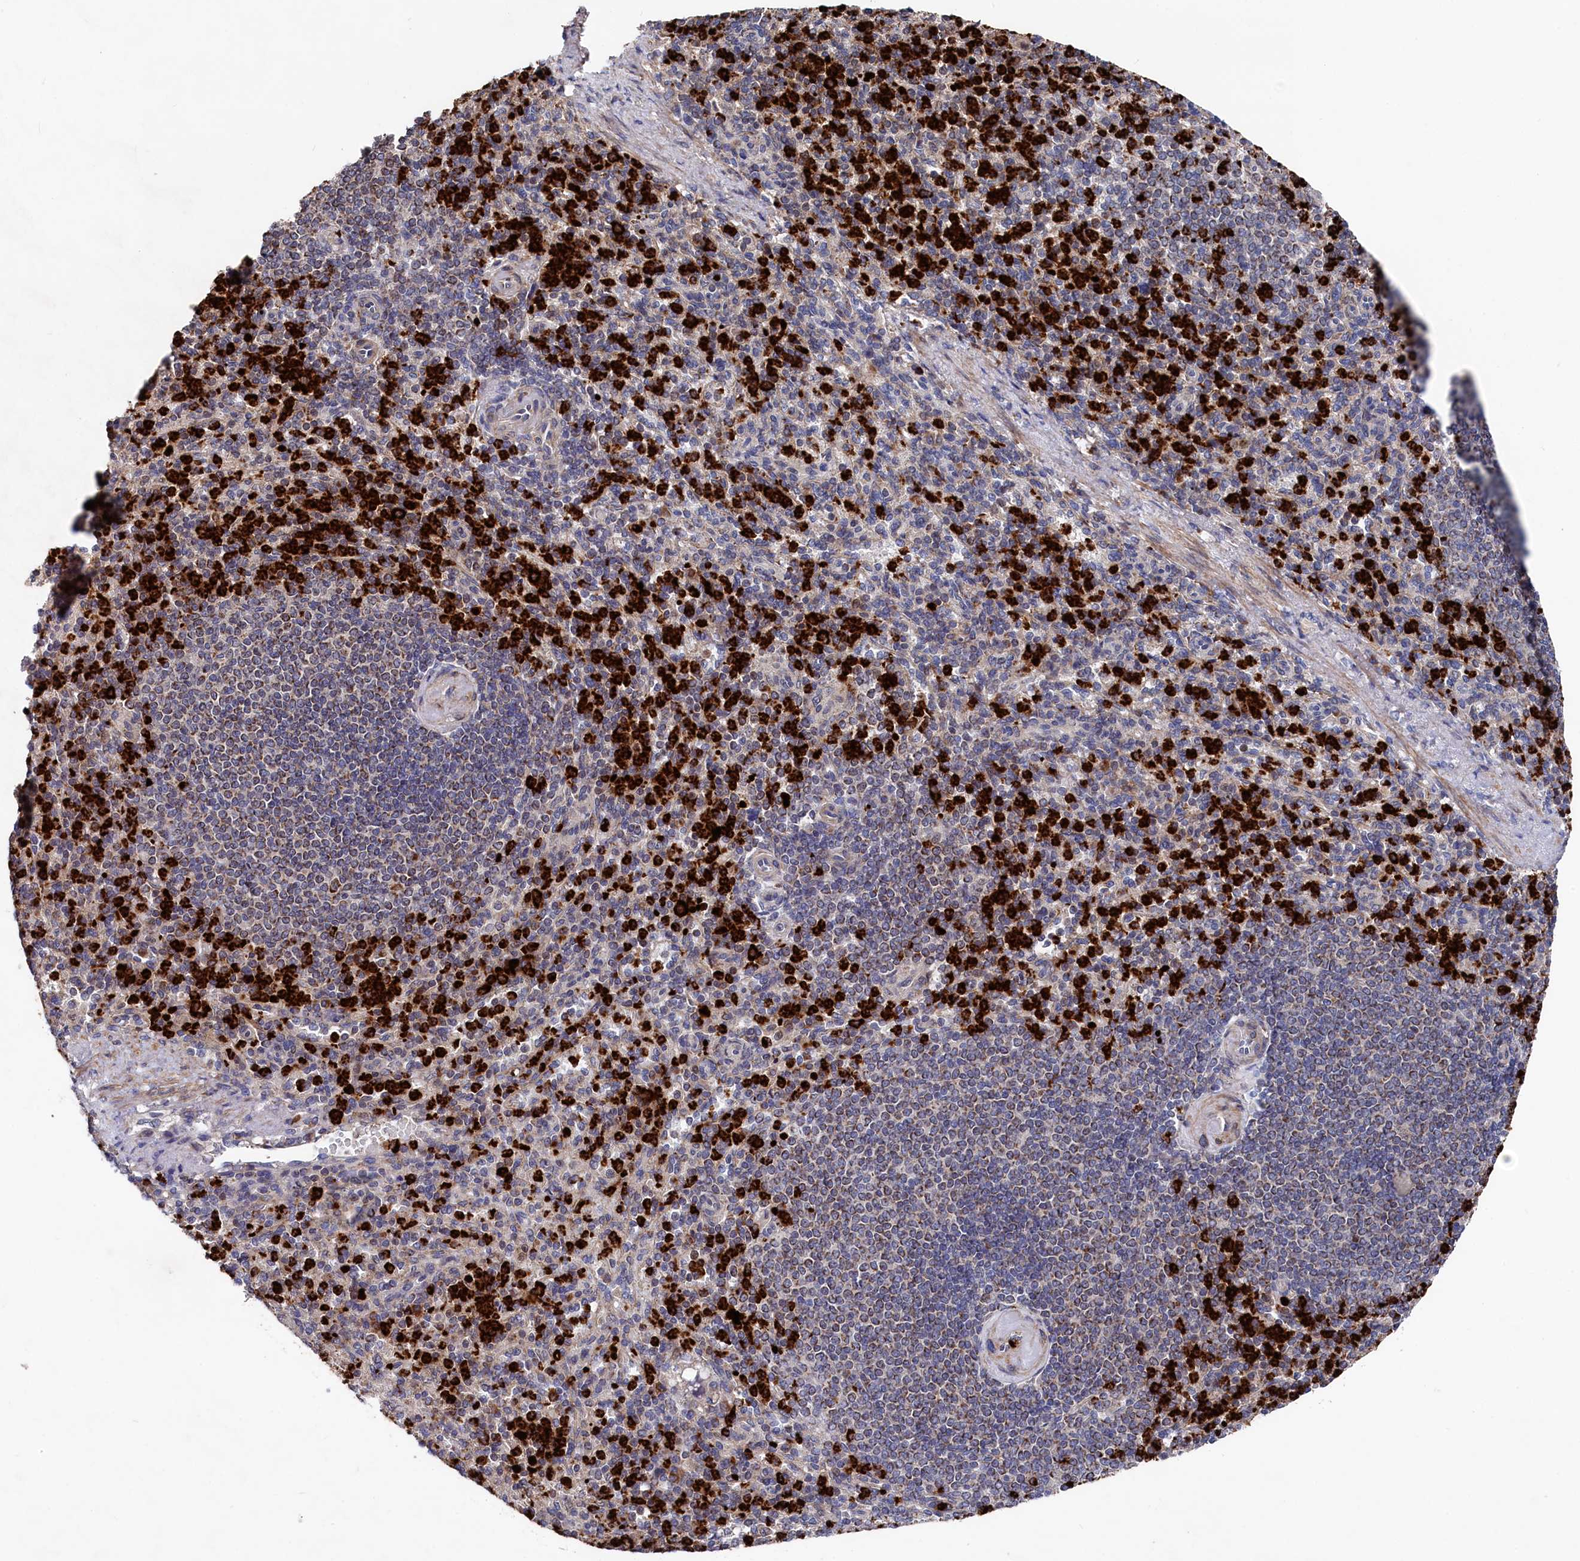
{"staining": {"intensity": "strong", "quantity": "25%-75%", "location": "cytoplasmic/membranous"}, "tissue": "spleen", "cell_type": "Cells in red pulp", "image_type": "normal", "snomed": [{"axis": "morphology", "description": "Normal tissue, NOS"}, {"axis": "topography", "description": "Spleen"}], "caption": "This micrograph shows IHC staining of normal human spleen, with high strong cytoplasmic/membranous expression in approximately 25%-75% of cells in red pulp.", "gene": "CHCHD1", "patient": {"sex": "female", "age": 74}}